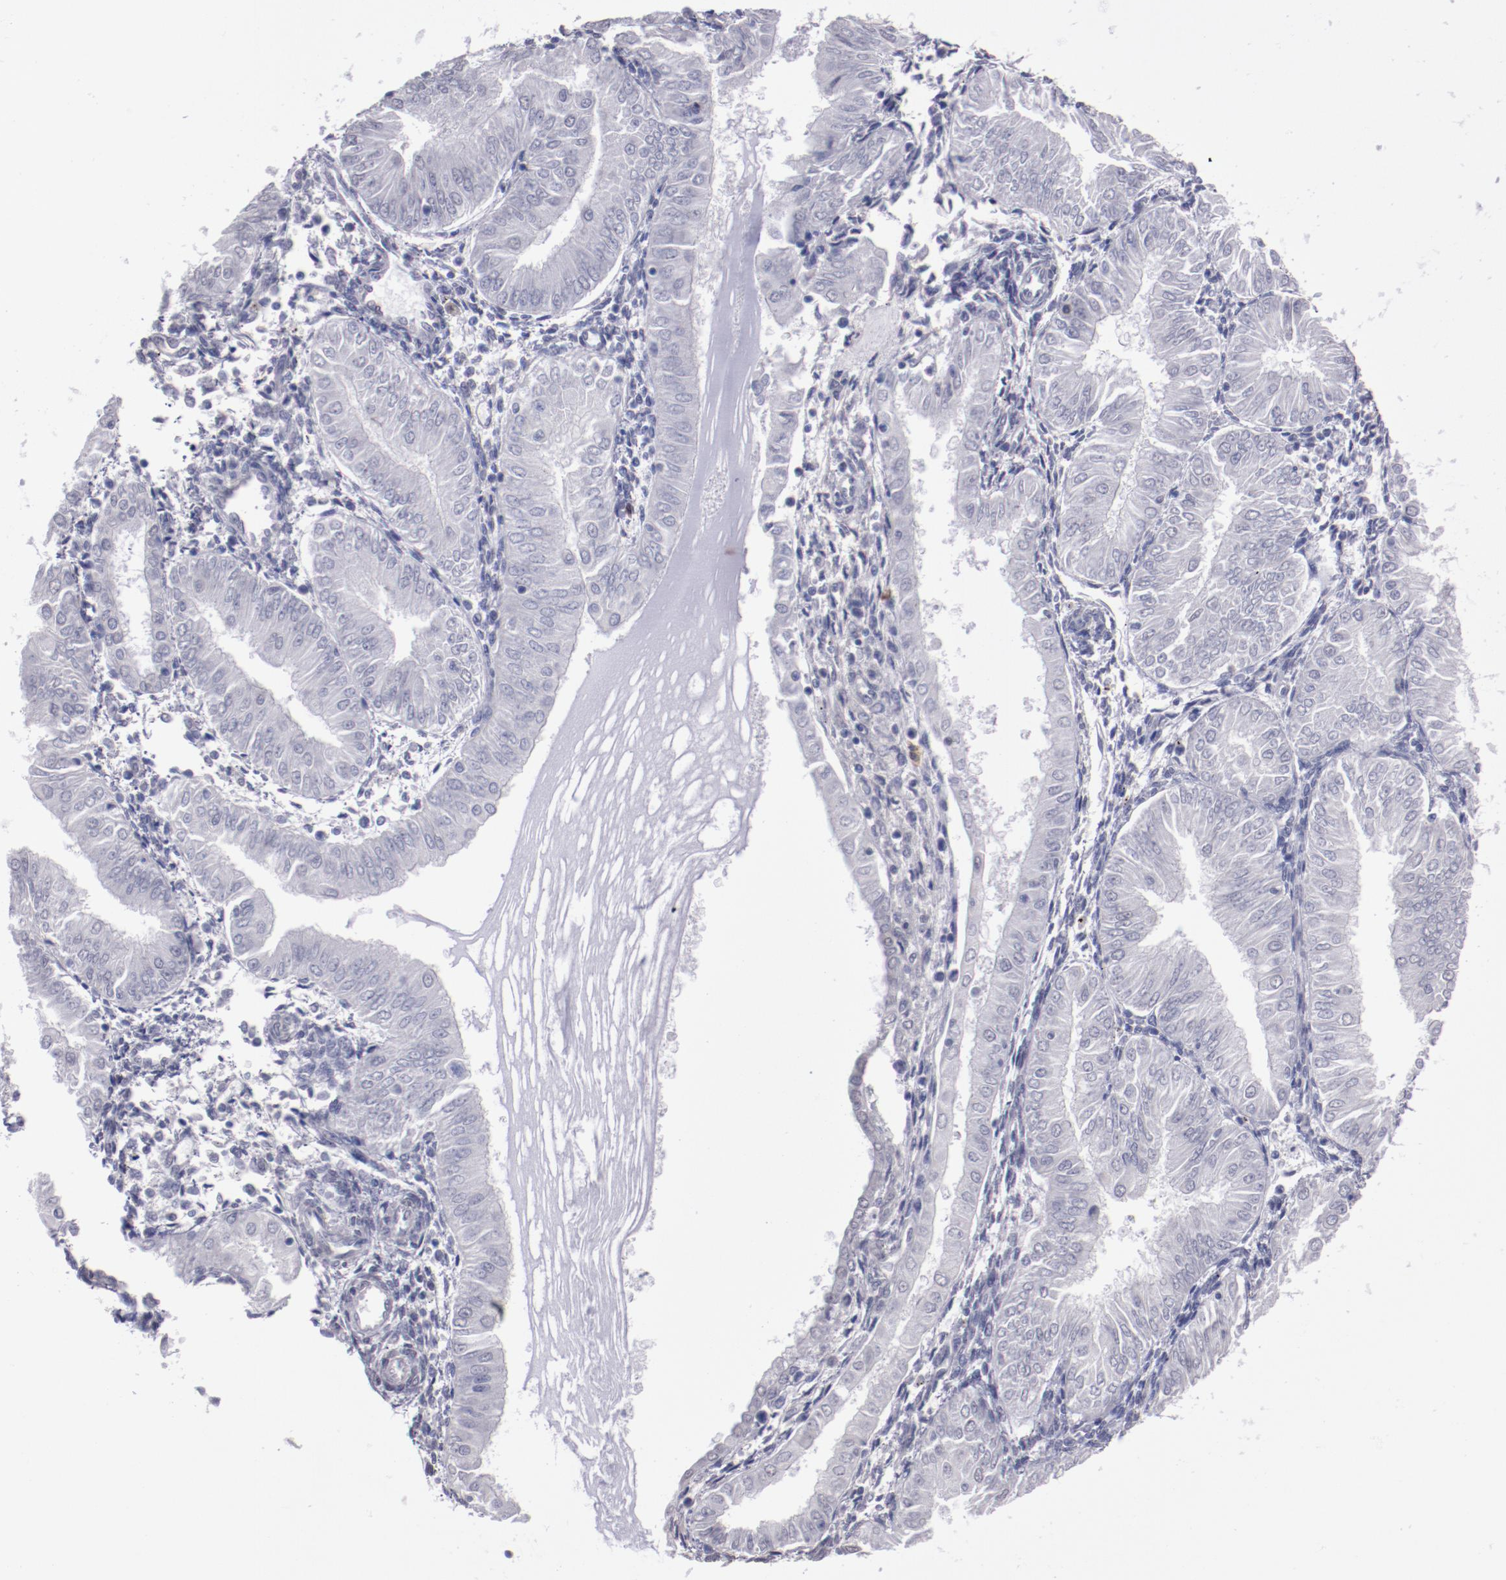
{"staining": {"intensity": "negative", "quantity": "none", "location": "none"}, "tissue": "endometrial cancer", "cell_type": "Tumor cells", "image_type": "cancer", "snomed": [{"axis": "morphology", "description": "Adenocarcinoma, NOS"}, {"axis": "topography", "description": "Endometrium"}], "caption": "Tumor cells show no significant protein positivity in endometrial adenocarcinoma. (DAB IHC, high magnification).", "gene": "IRF4", "patient": {"sex": "female", "age": 53}}